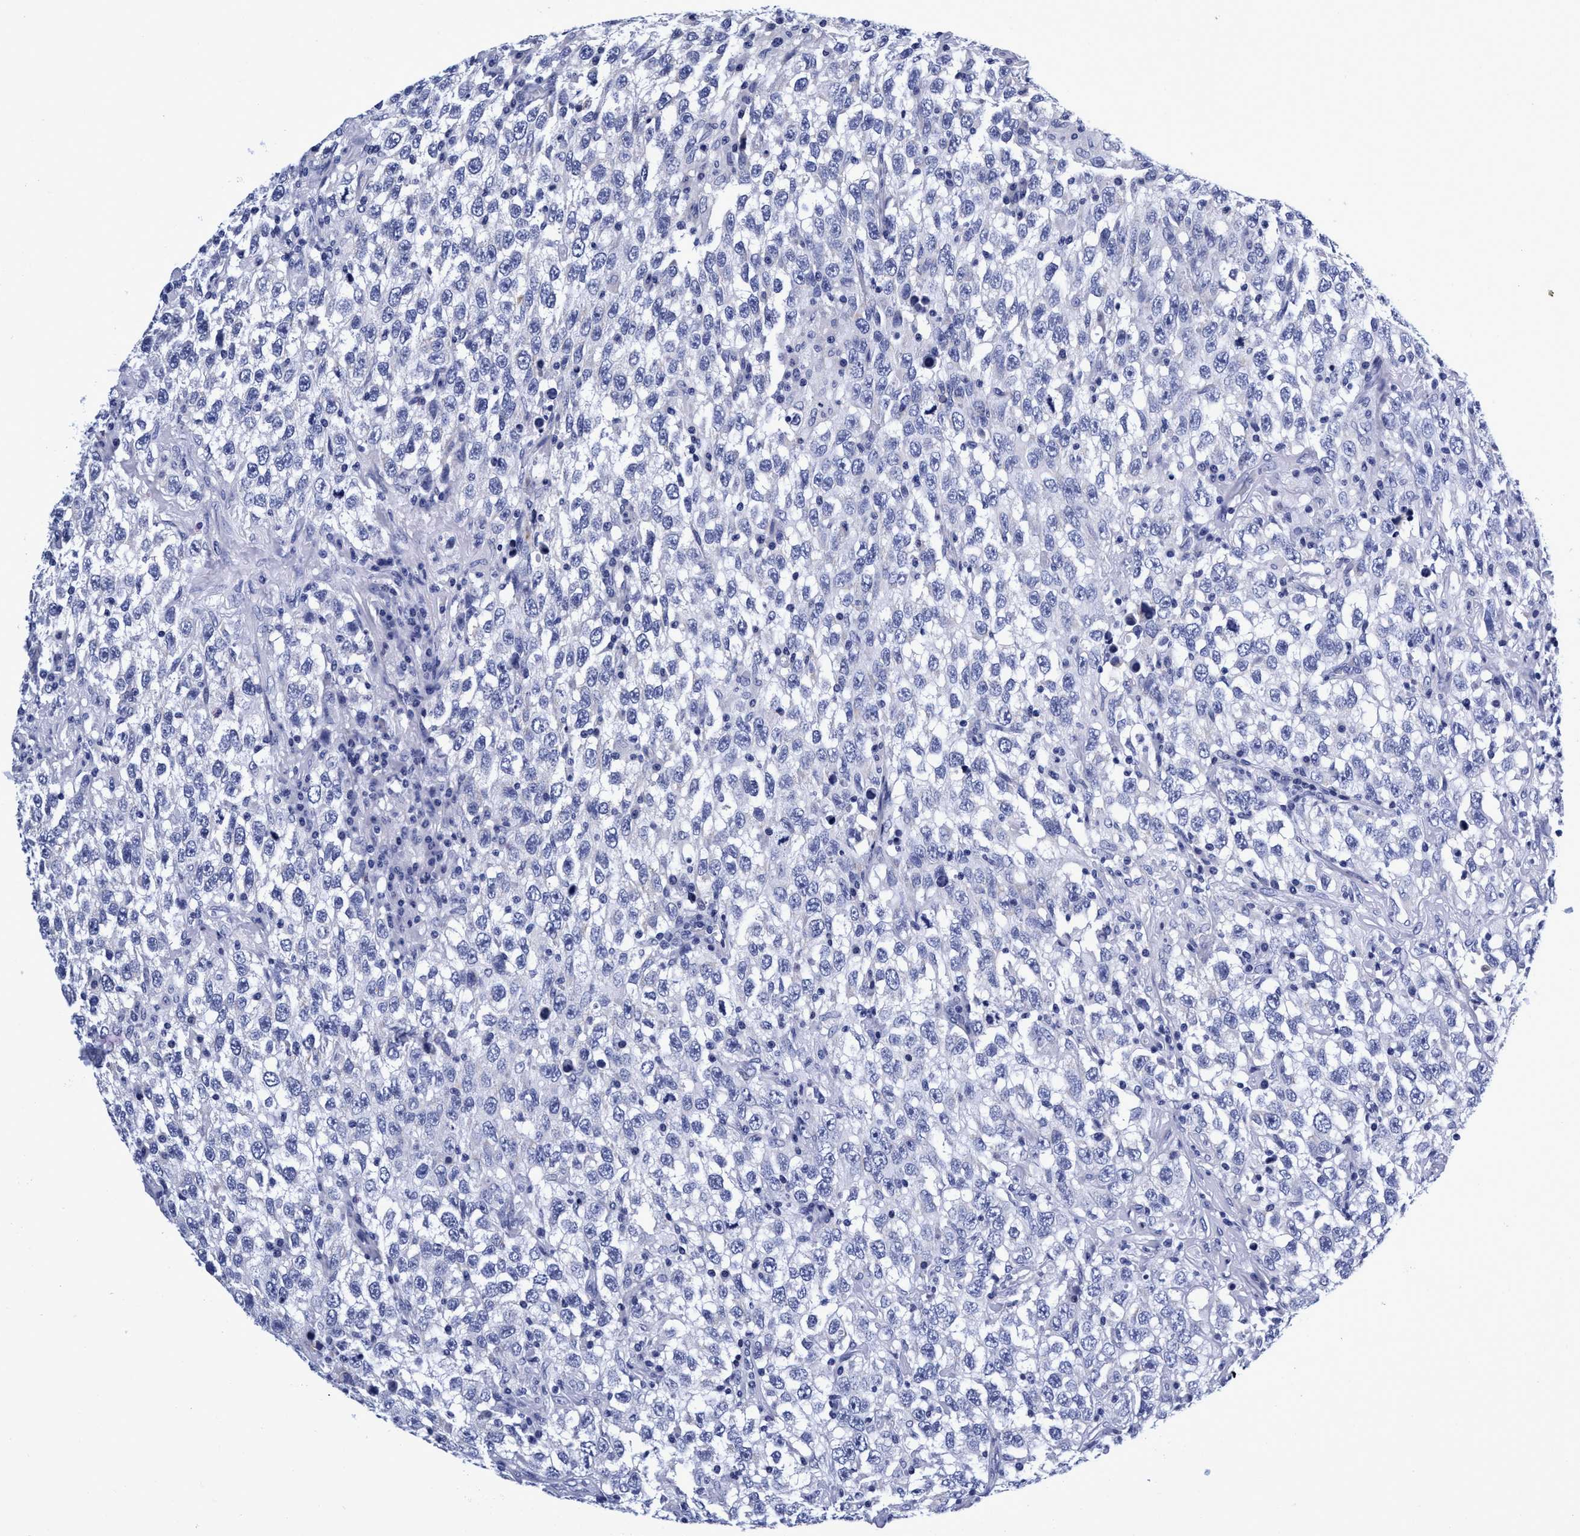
{"staining": {"intensity": "negative", "quantity": "none", "location": "none"}, "tissue": "testis cancer", "cell_type": "Tumor cells", "image_type": "cancer", "snomed": [{"axis": "morphology", "description": "Seminoma, NOS"}, {"axis": "topography", "description": "Testis"}], "caption": "Immunohistochemistry (IHC) histopathology image of neoplastic tissue: seminoma (testis) stained with DAB exhibits no significant protein staining in tumor cells. (DAB (3,3'-diaminobenzidine) immunohistochemistry, high magnification).", "gene": "PLPPR1", "patient": {"sex": "male", "age": 41}}